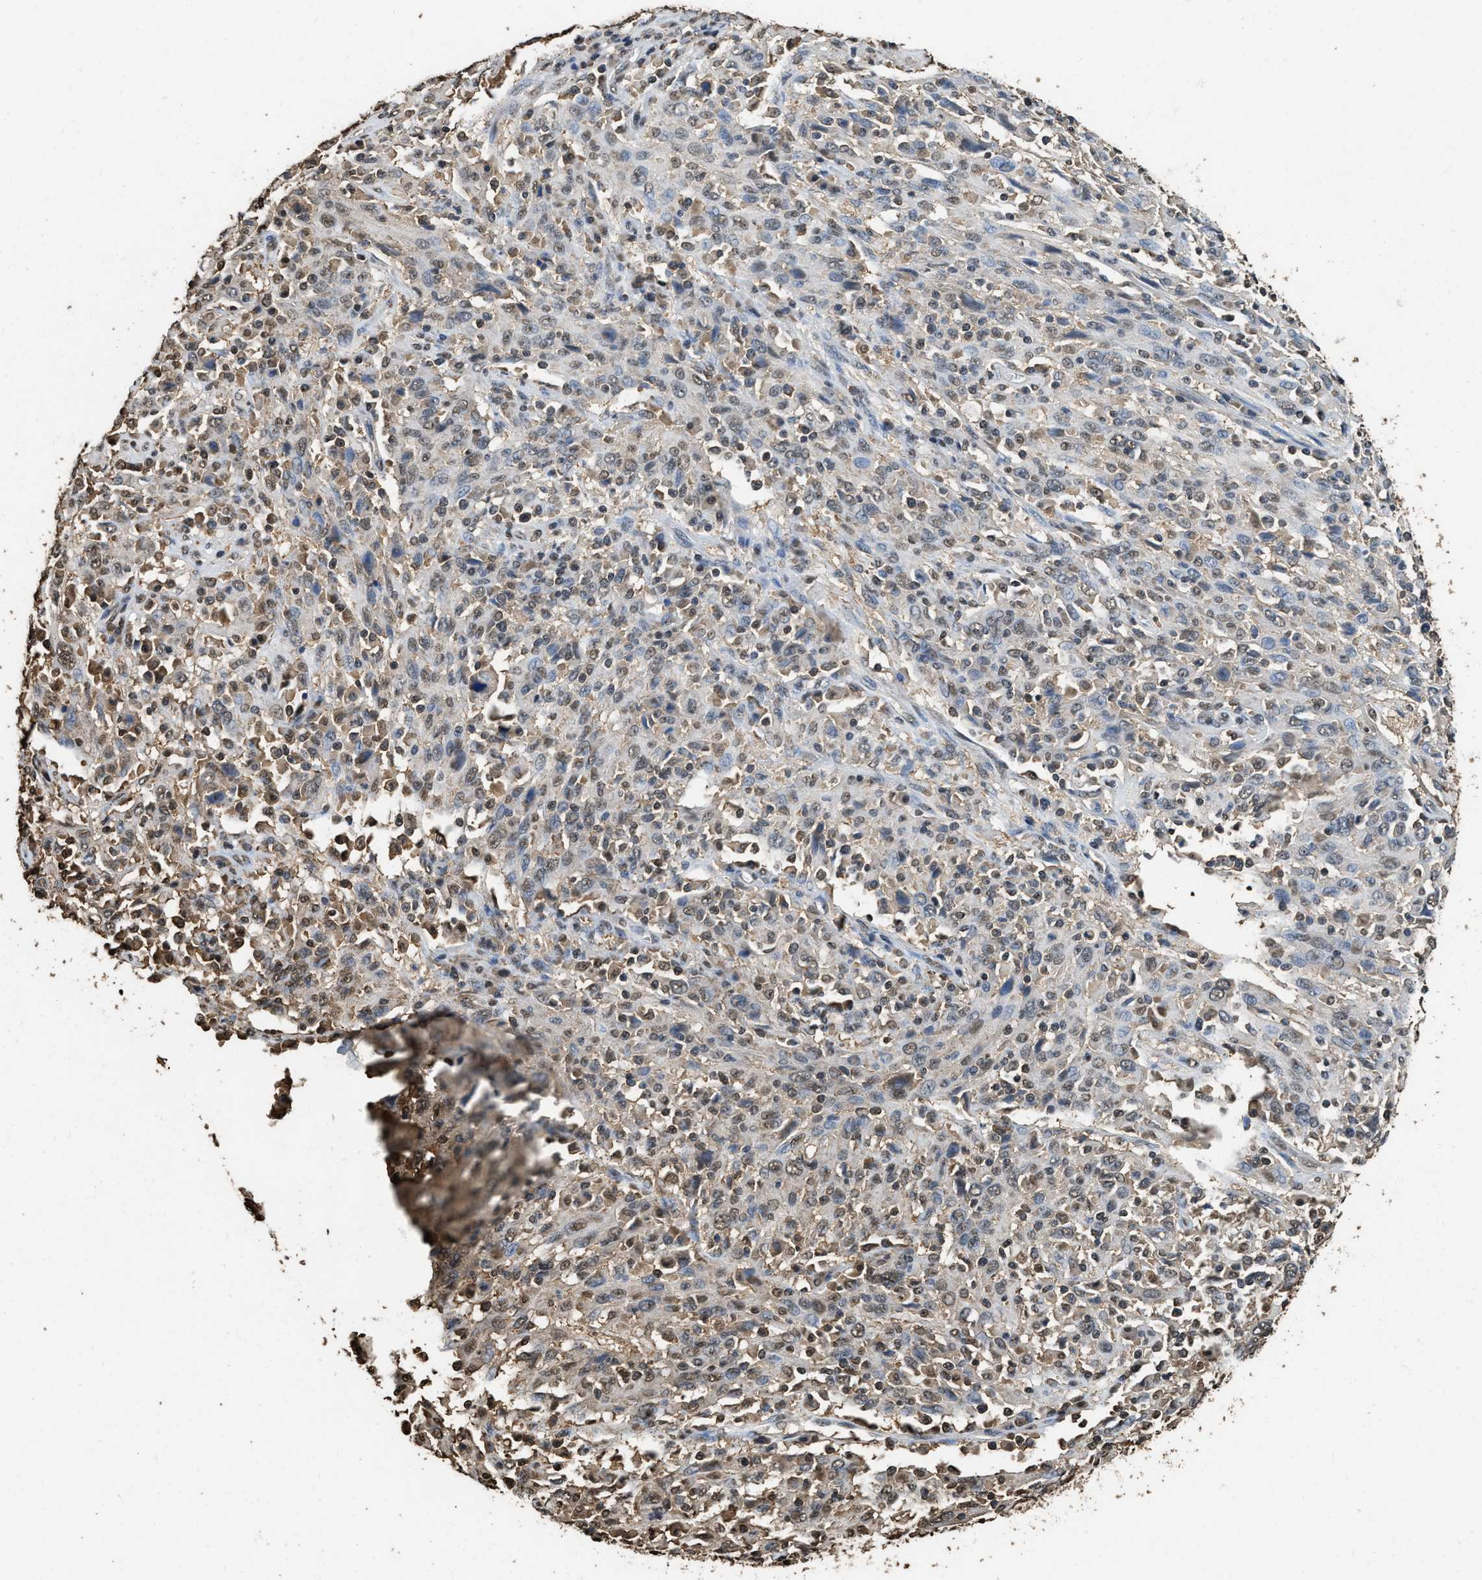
{"staining": {"intensity": "weak", "quantity": "<25%", "location": "cytoplasmic/membranous,nuclear"}, "tissue": "cervical cancer", "cell_type": "Tumor cells", "image_type": "cancer", "snomed": [{"axis": "morphology", "description": "Squamous cell carcinoma, NOS"}, {"axis": "topography", "description": "Cervix"}], "caption": "This is an IHC photomicrograph of squamous cell carcinoma (cervical). There is no expression in tumor cells.", "gene": "GAPDH", "patient": {"sex": "female", "age": 46}}